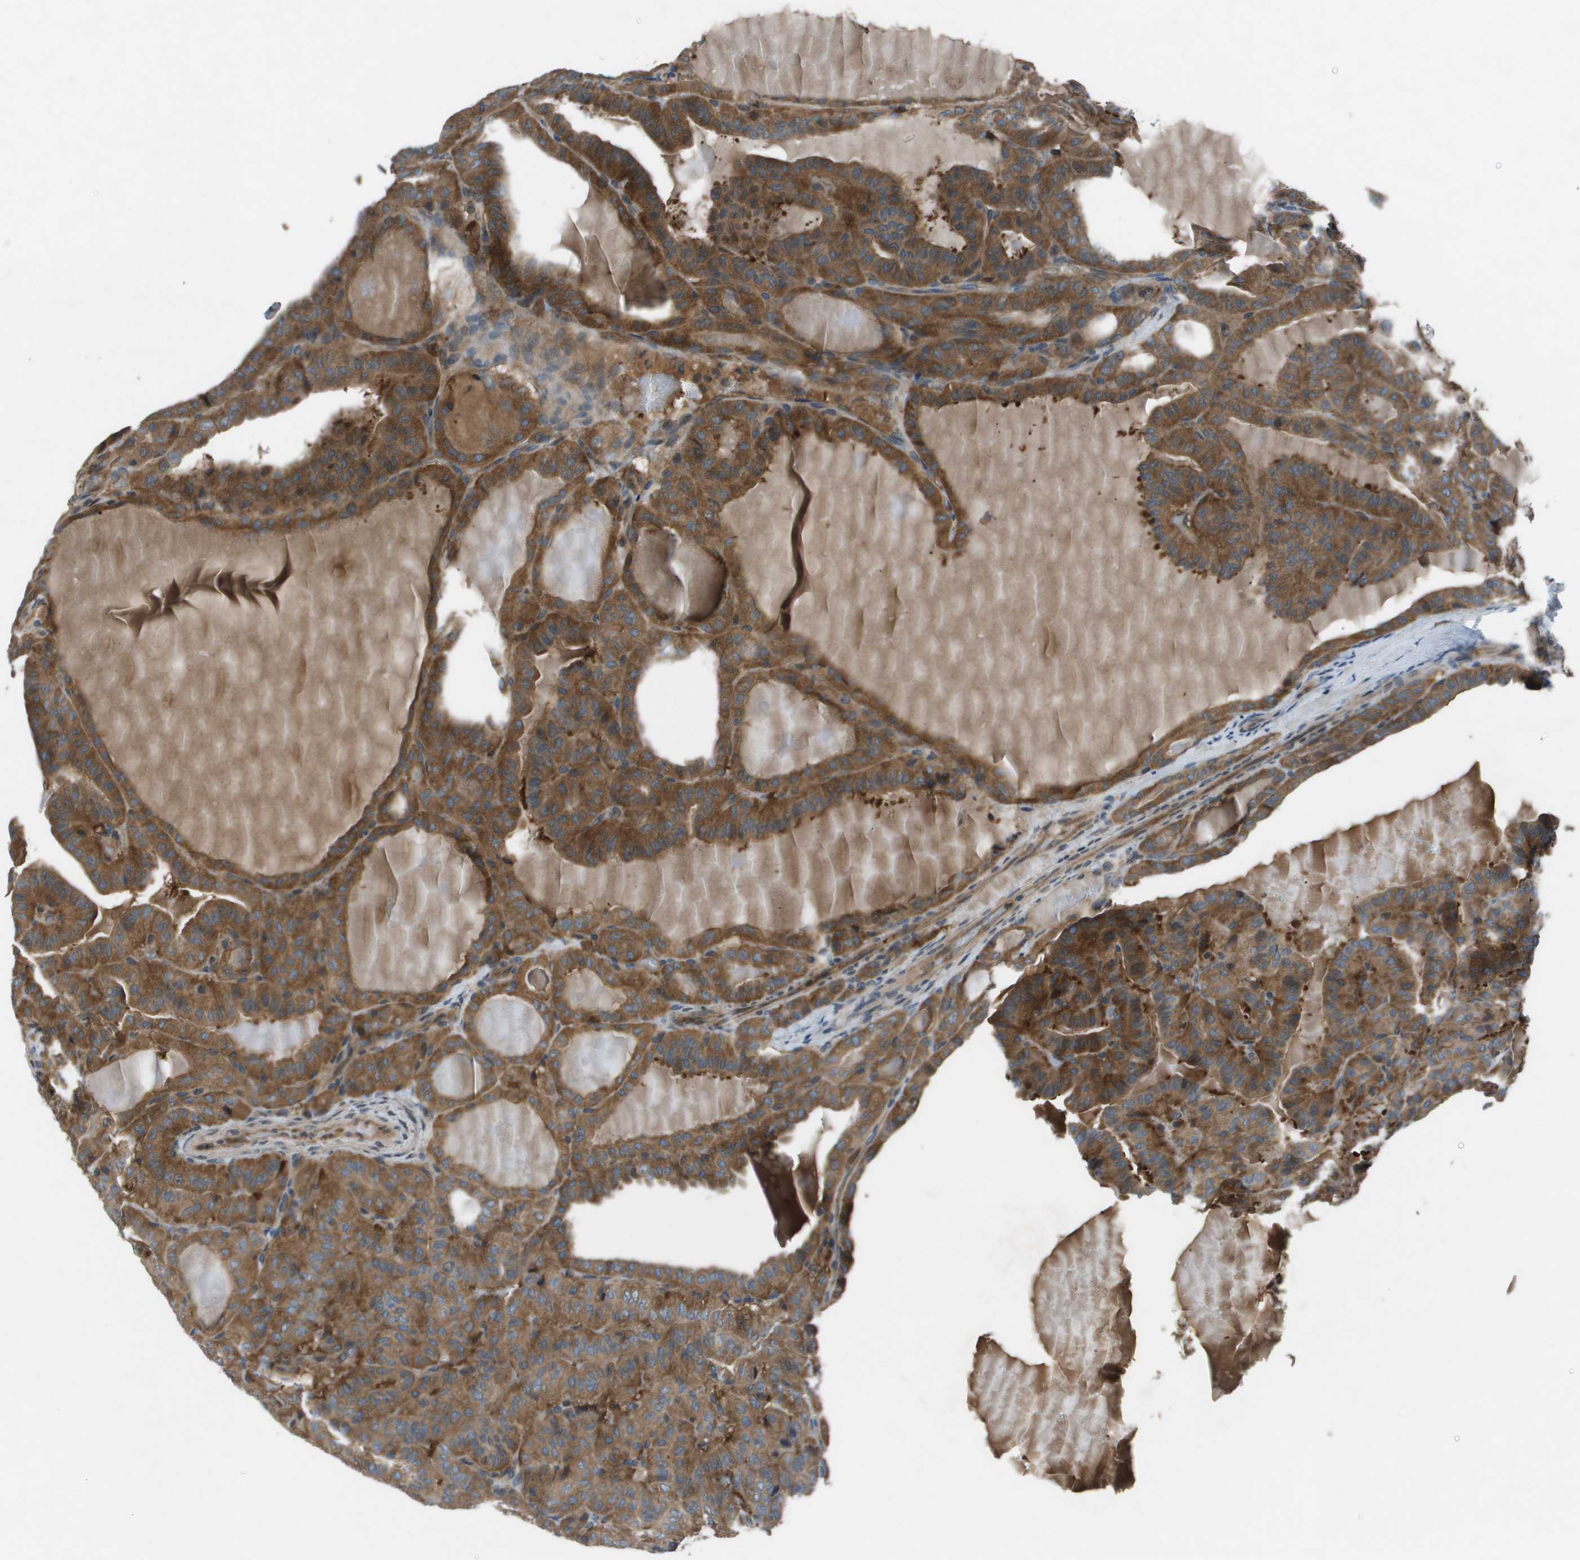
{"staining": {"intensity": "moderate", "quantity": ">75%", "location": "cytoplasmic/membranous"}, "tissue": "thyroid cancer", "cell_type": "Tumor cells", "image_type": "cancer", "snomed": [{"axis": "morphology", "description": "Papillary adenocarcinoma, NOS"}, {"axis": "topography", "description": "Thyroid gland"}], "caption": "Immunohistochemical staining of thyroid cancer exhibits medium levels of moderate cytoplasmic/membranous protein staining in about >75% of tumor cells. Immunohistochemistry stains the protein in brown and the nuclei are stained blue.", "gene": "EIF3B", "patient": {"sex": "male", "age": 77}}